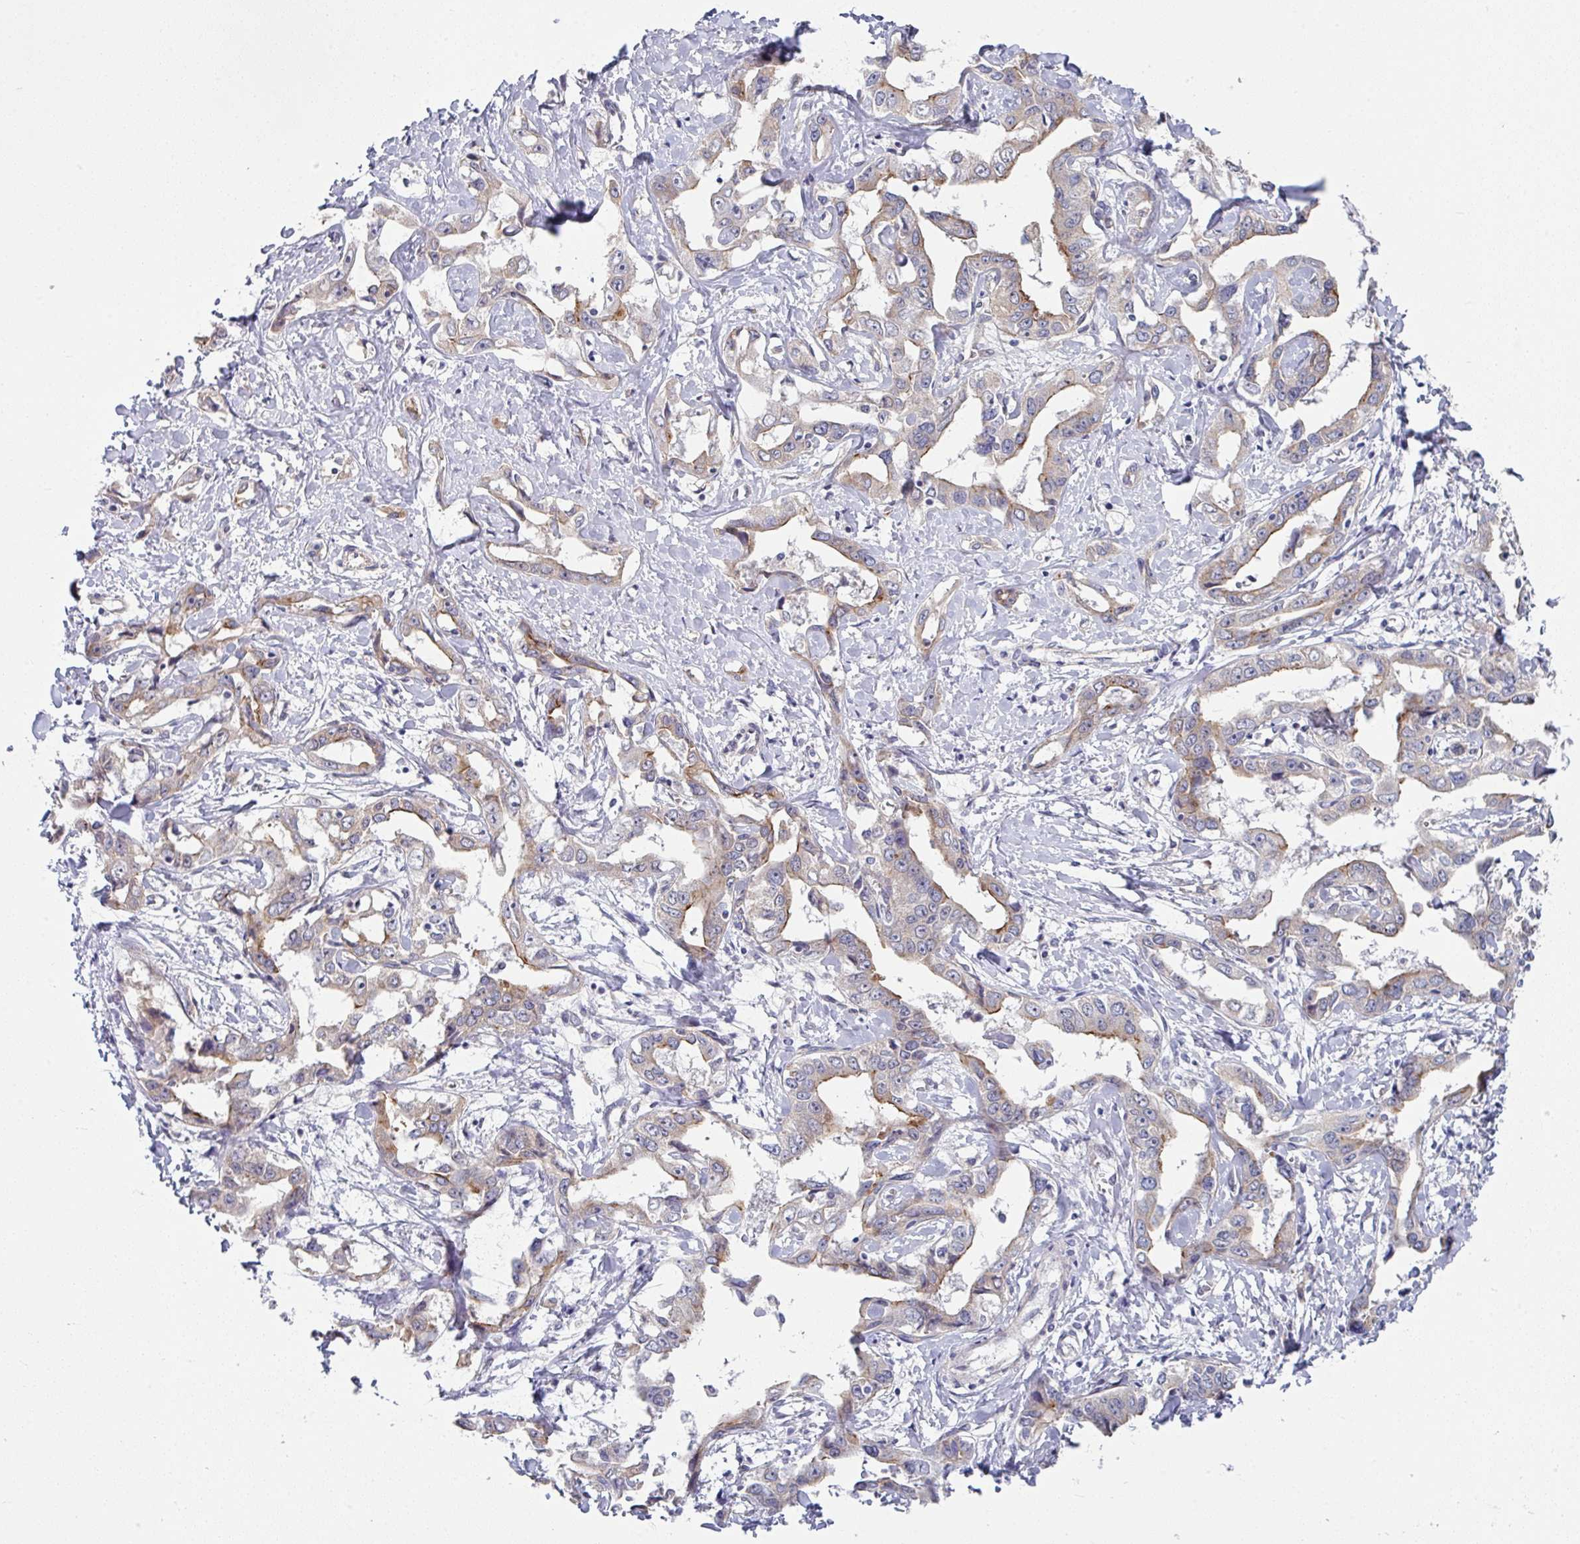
{"staining": {"intensity": "weak", "quantity": "25%-75%", "location": "cytoplasmic/membranous"}, "tissue": "liver cancer", "cell_type": "Tumor cells", "image_type": "cancer", "snomed": [{"axis": "morphology", "description": "Cholangiocarcinoma"}, {"axis": "topography", "description": "Liver"}], "caption": "Immunohistochemical staining of human liver cancer demonstrates low levels of weak cytoplasmic/membranous staining in approximately 25%-75% of tumor cells. The protein of interest is shown in brown color, while the nuclei are stained blue.", "gene": "TMED5", "patient": {"sex": "male", "age": 59}}